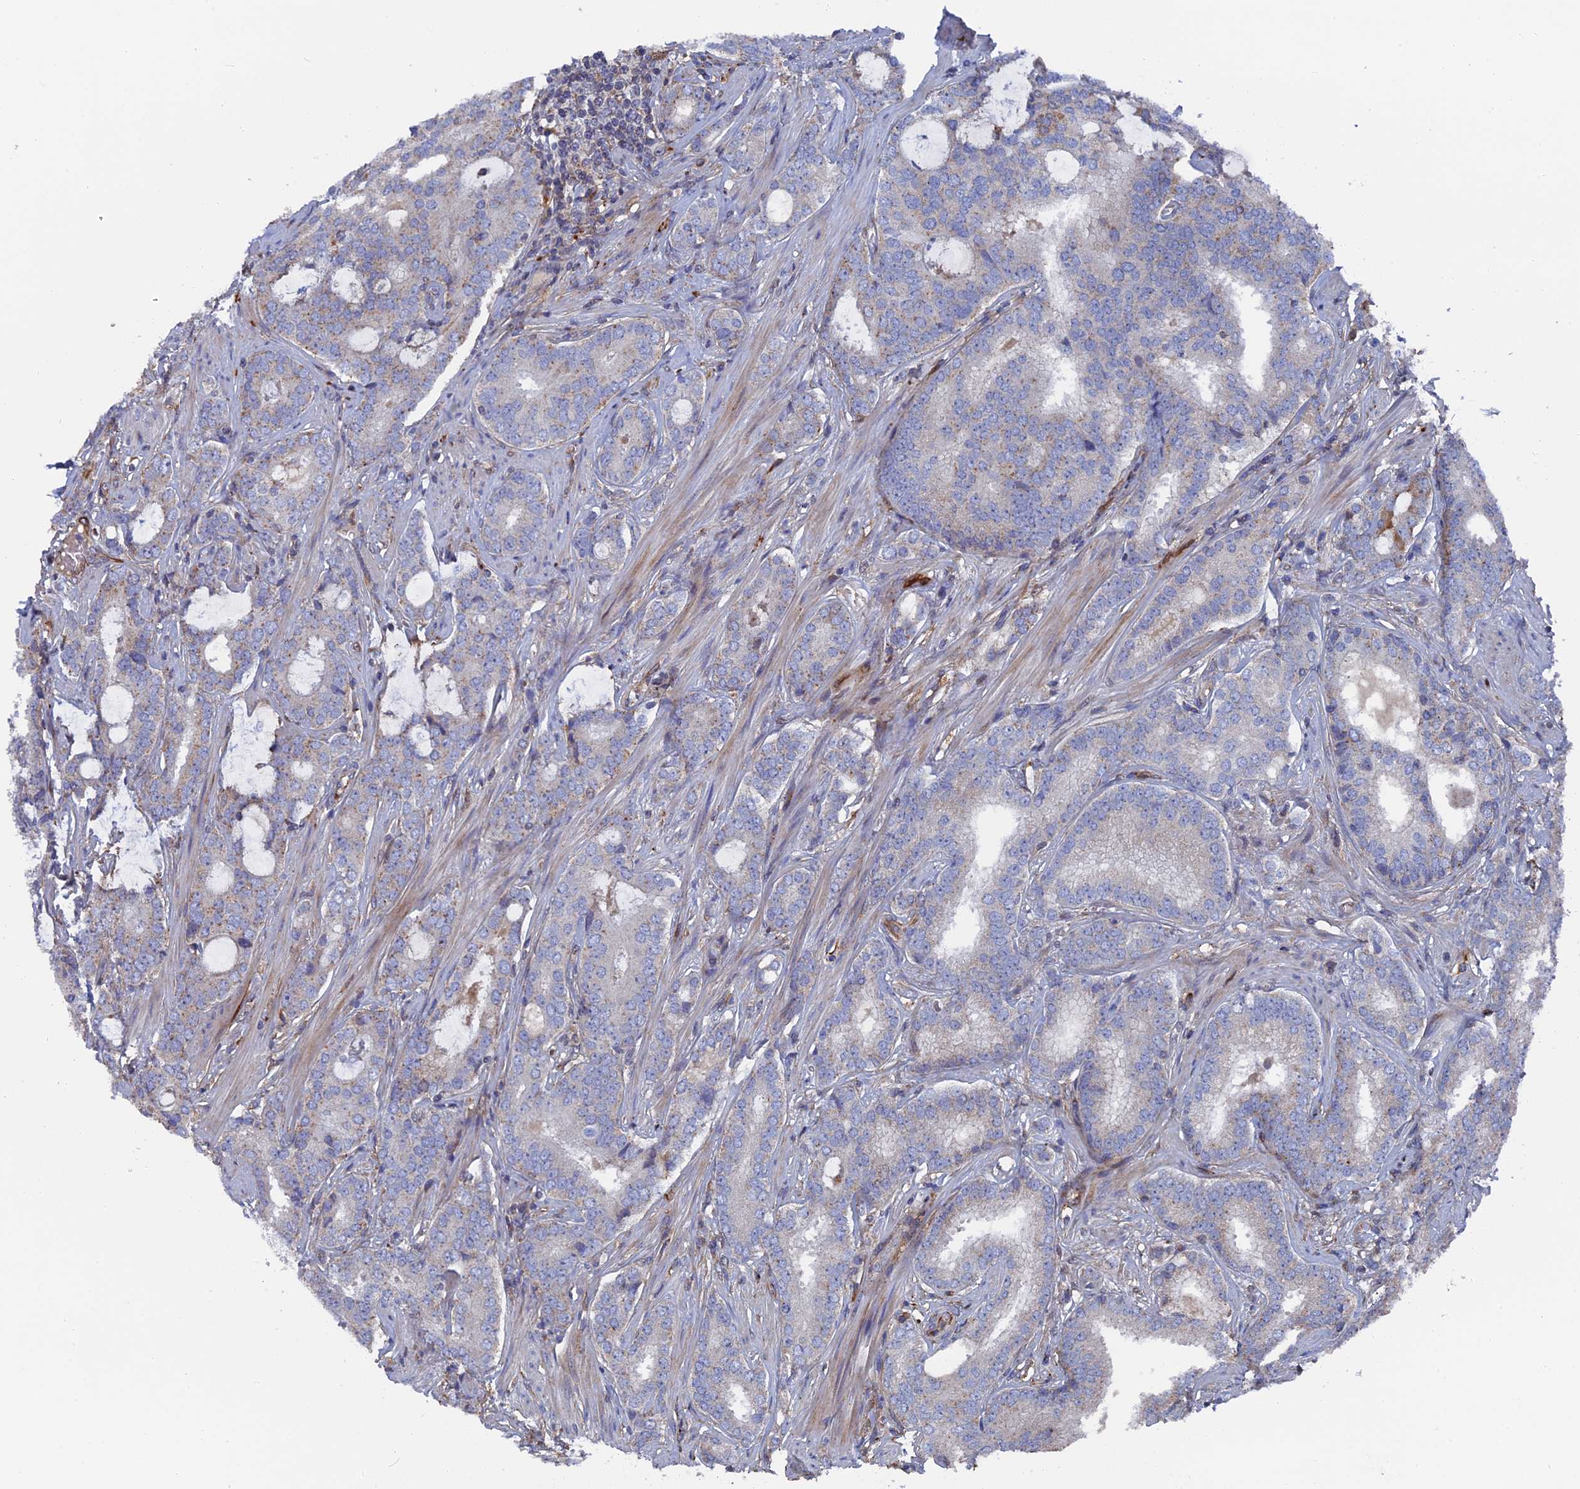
{"staining": {"intensity": "moderate", "quantity": "<25%", "location": "cytoplasmic/membranous"}, "tissue": "prostate cancer", "cell_type": "Tumor cells", "image_type": "cancer", "snomed": [{"axis": "morphology", "description": "Adenocarcinoma, High grade"}, {"axis": "topography", "description": "Prostate"}], "caption": "IHC photomicrograph of human prostate high-grade adenocarcinoma stained for a protein (brown), which exhibits low levels of moderate cytoplasmic/membranous expression in approximately <25% of tumor cells.", "gene": "SMG9", "patient": {"sex": "male", "age": 63}}